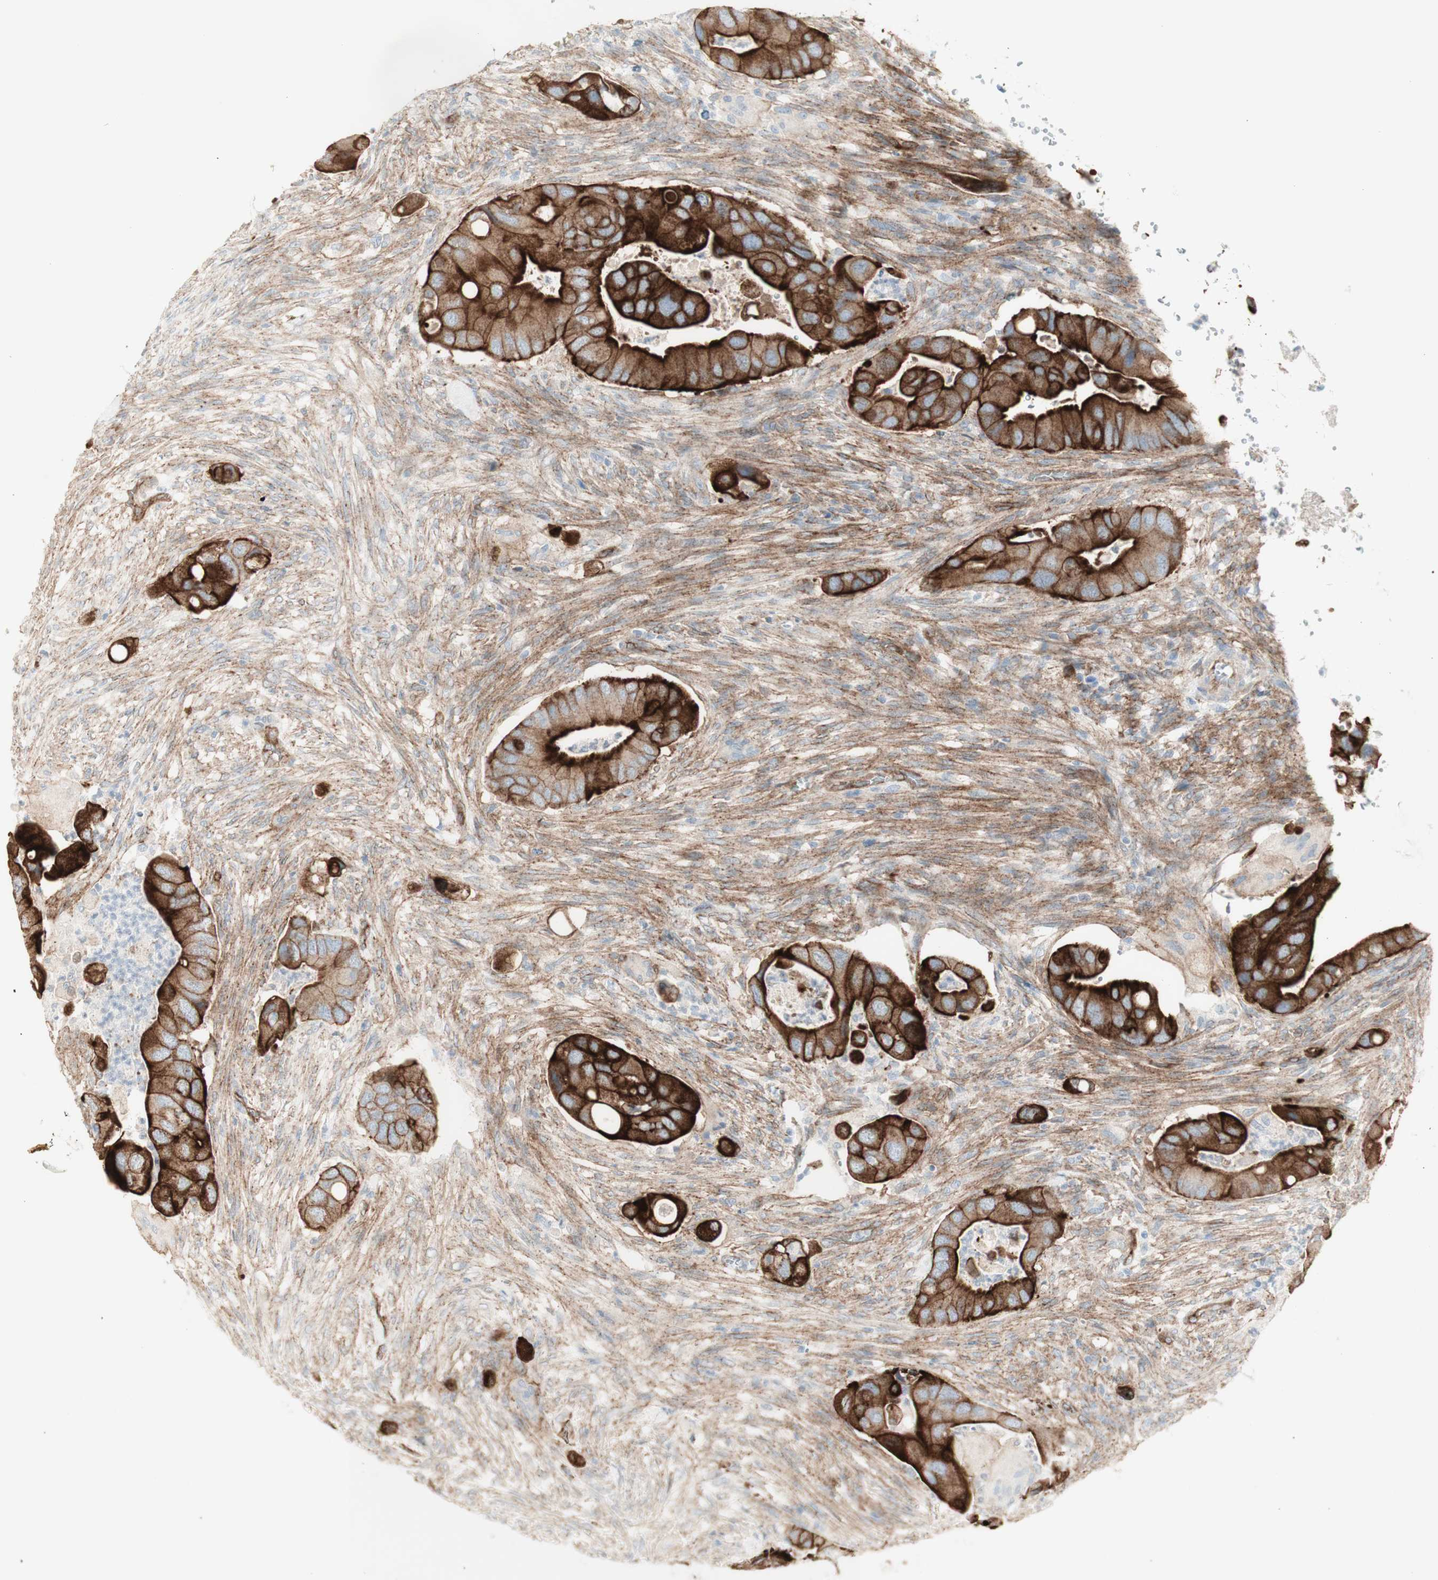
{"staining": {"intensity": "strong", "quantity": ">75%", "location": "cytoplasmic/membranous"}, "tissue": "colorectal cancer", "cell_type": "Tumor cells", "image_type": "cancer", "snomed": [{"axis": "morphology", "description": "Adenocarcinoma, NOS"}, {"axis": "topography", "description": "Rectum"}], "caption": "Colorectal cancer (adenocarcinoma) stained with a protein marker demonstrates strong staining in tumor cells.", "gene": "MYO6", "patient": {"sex": "female", "age": 57}}